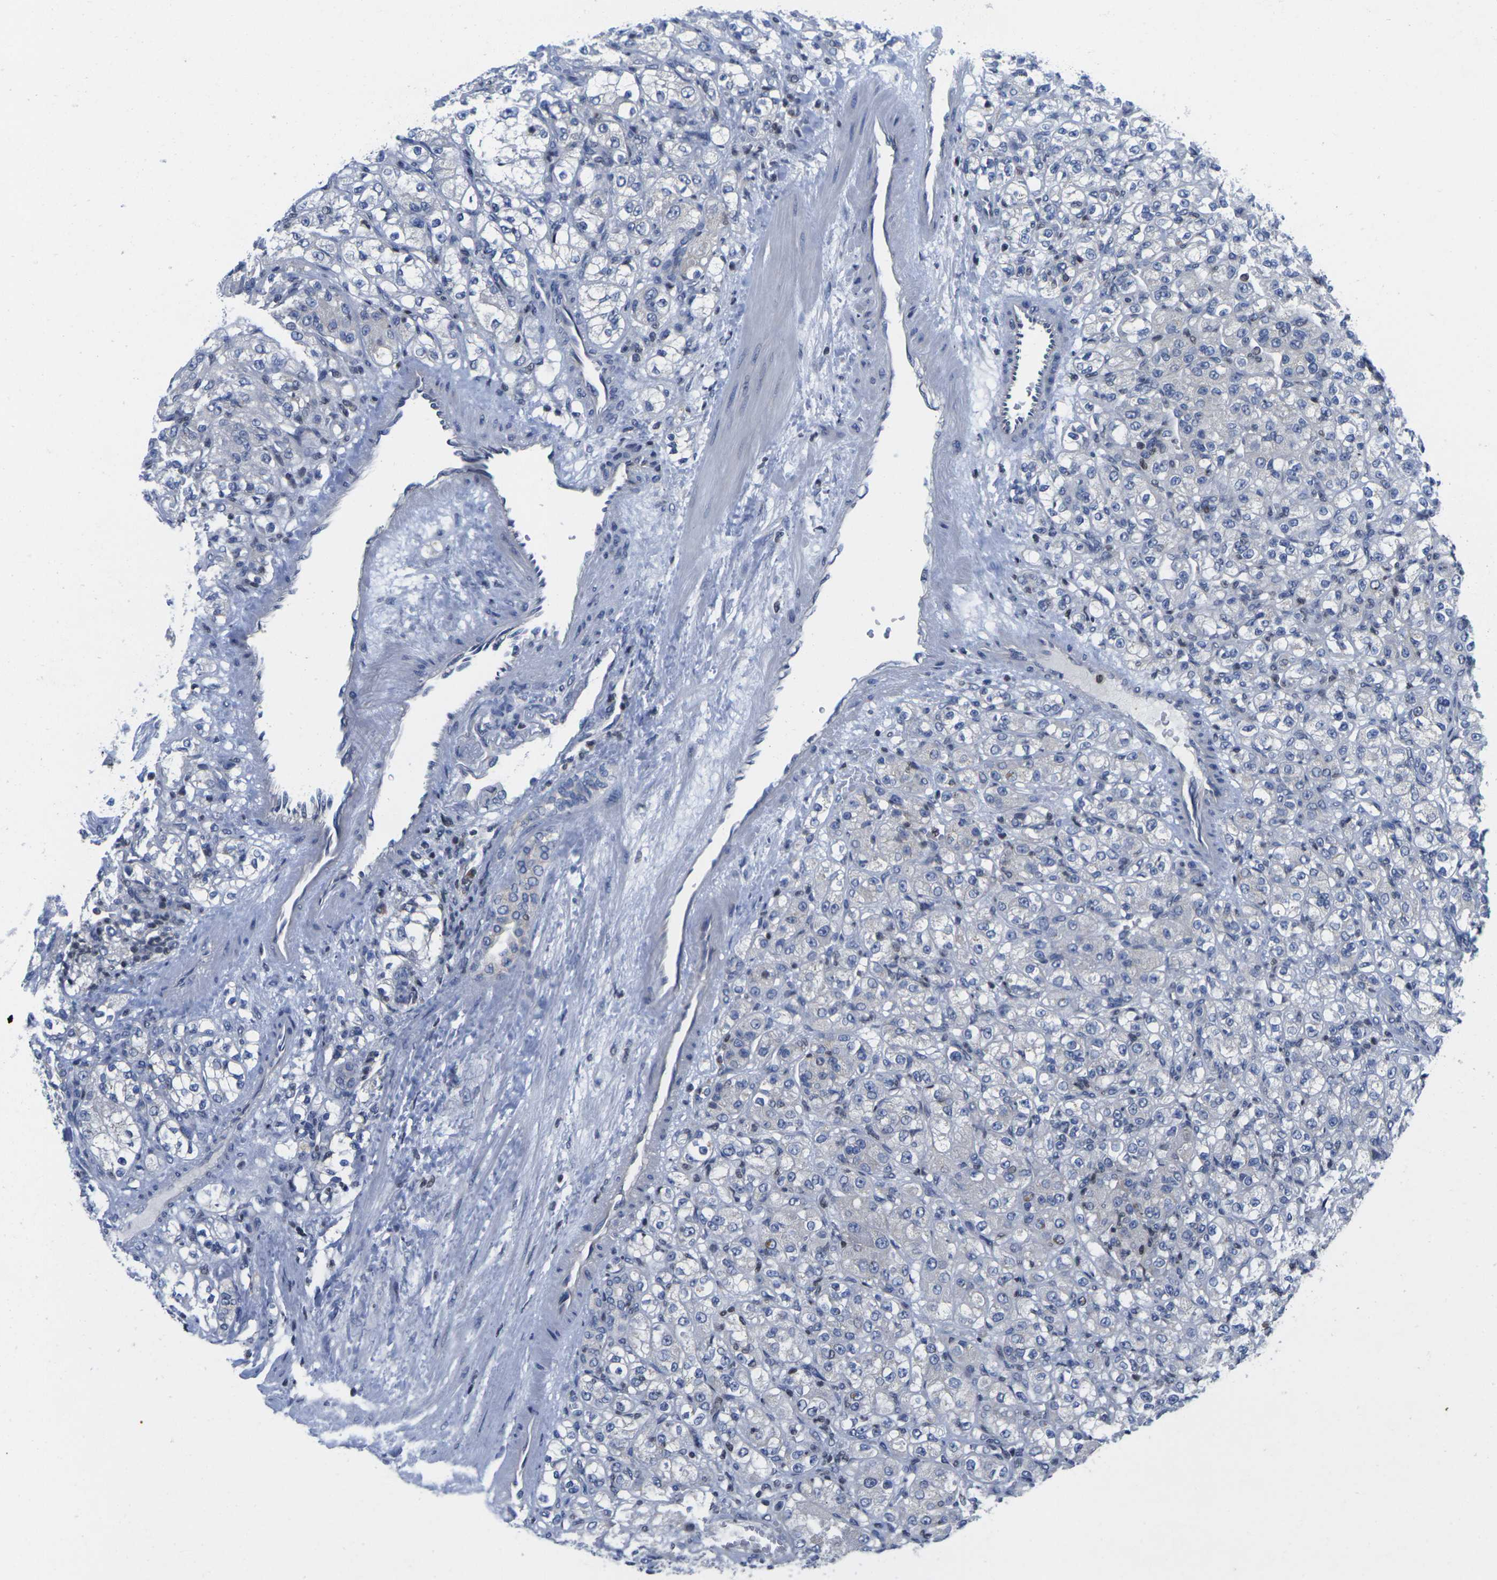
{"staining": {"intensity": "negative", "quantity": "none", "location": "none"}, "tissue": "renal cancer", "cell_type": "Tumor cells", "image_type": "cancer", "snomed": [{"axis": "morphology", "description": "Adenocarcinoma, NOS"}, {"axis": "topography", "description": "Kidney"}], "caption": "A high-resolution micrograph shows immunohistochemistry (IHC) staining of renal cancer, which demonstrates no significant staining in tumor cells.", "gene": "IKZF1", "patient": {"sex": "male", "age": 61}}